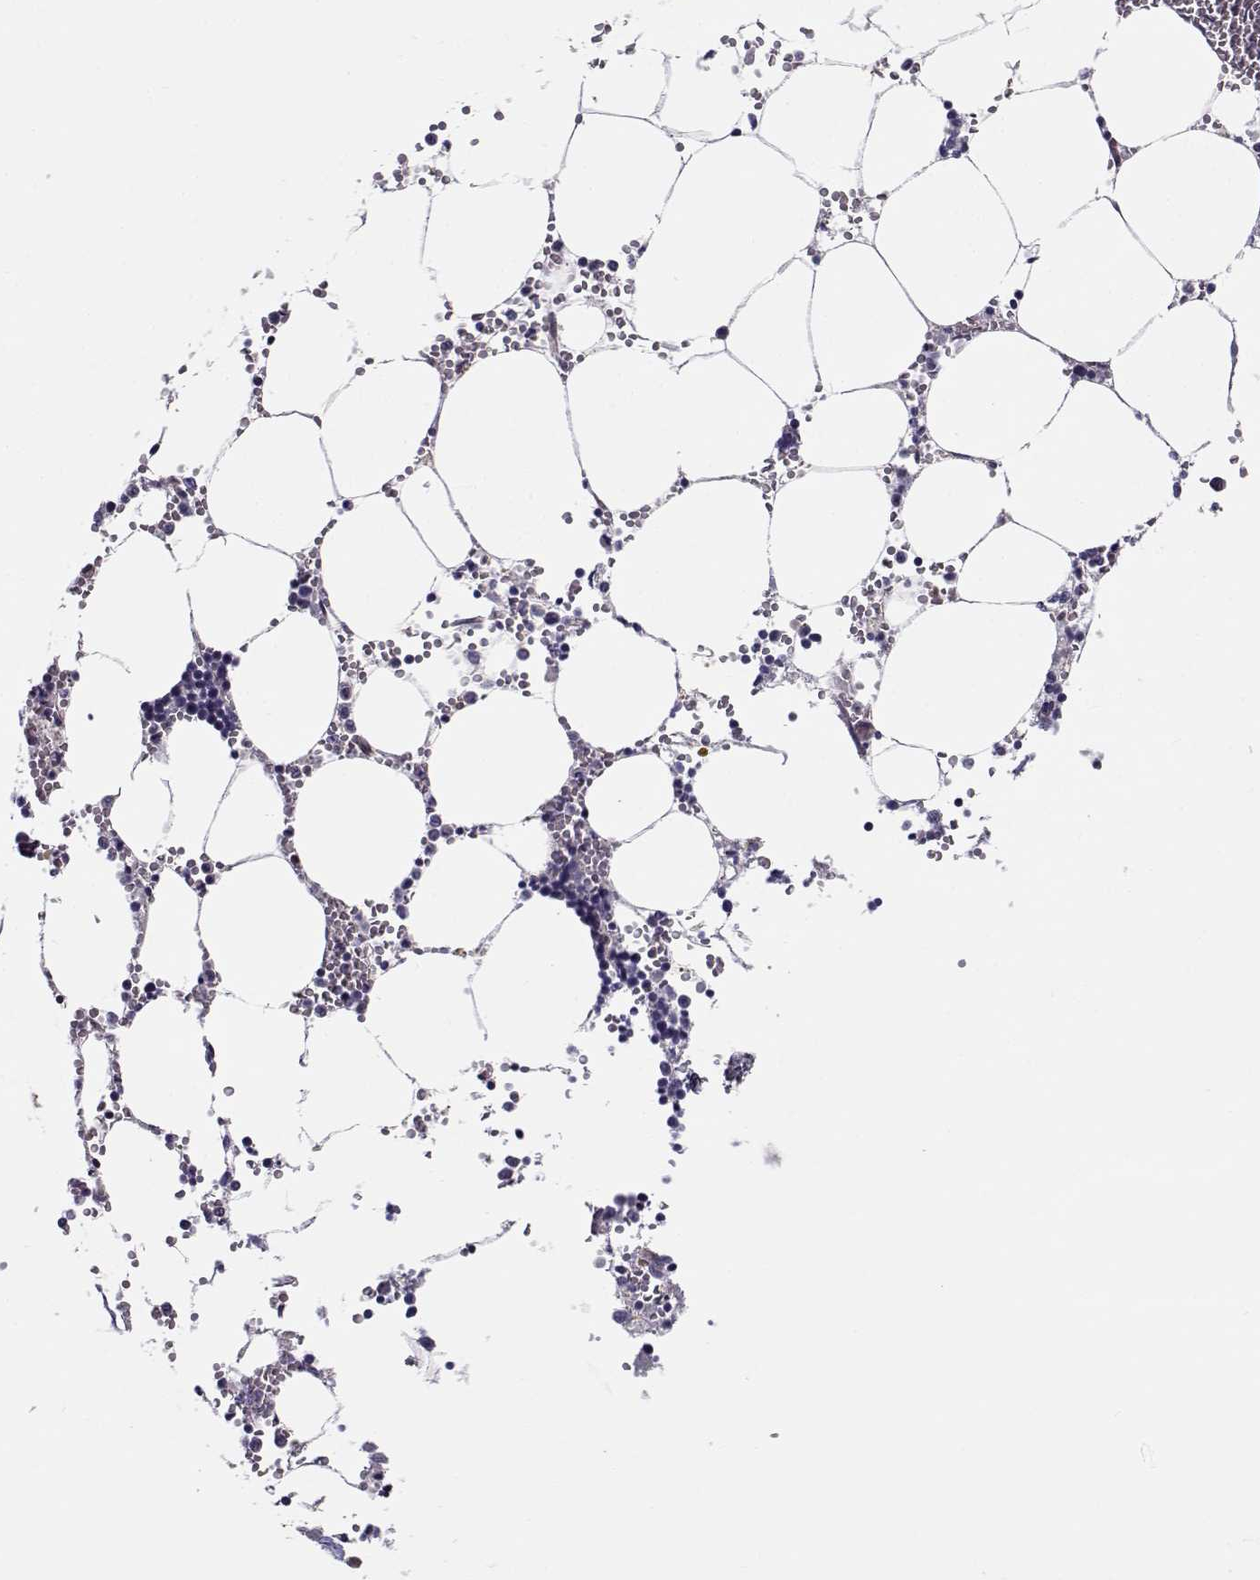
{"staining": {"intensity": "negative", "quantity": "none", "location": "none"}, "tissue": "bone marrow", "cell_type": "Hematopoietic cells", "image_type": "normal", "snomed": [{"axis": "morphology", "description": "Normal tissue, NOS"}, {"axis": "topography", "description": "Bone marrow"}], "caption": "Immunohistochemistry micrograph of benign bone marrow stained for a protein (brown), which demonstrates no positivity in hematopoietic cells.", "gene": "BEND6", "patient": {"sex": "male", "age": 54}}